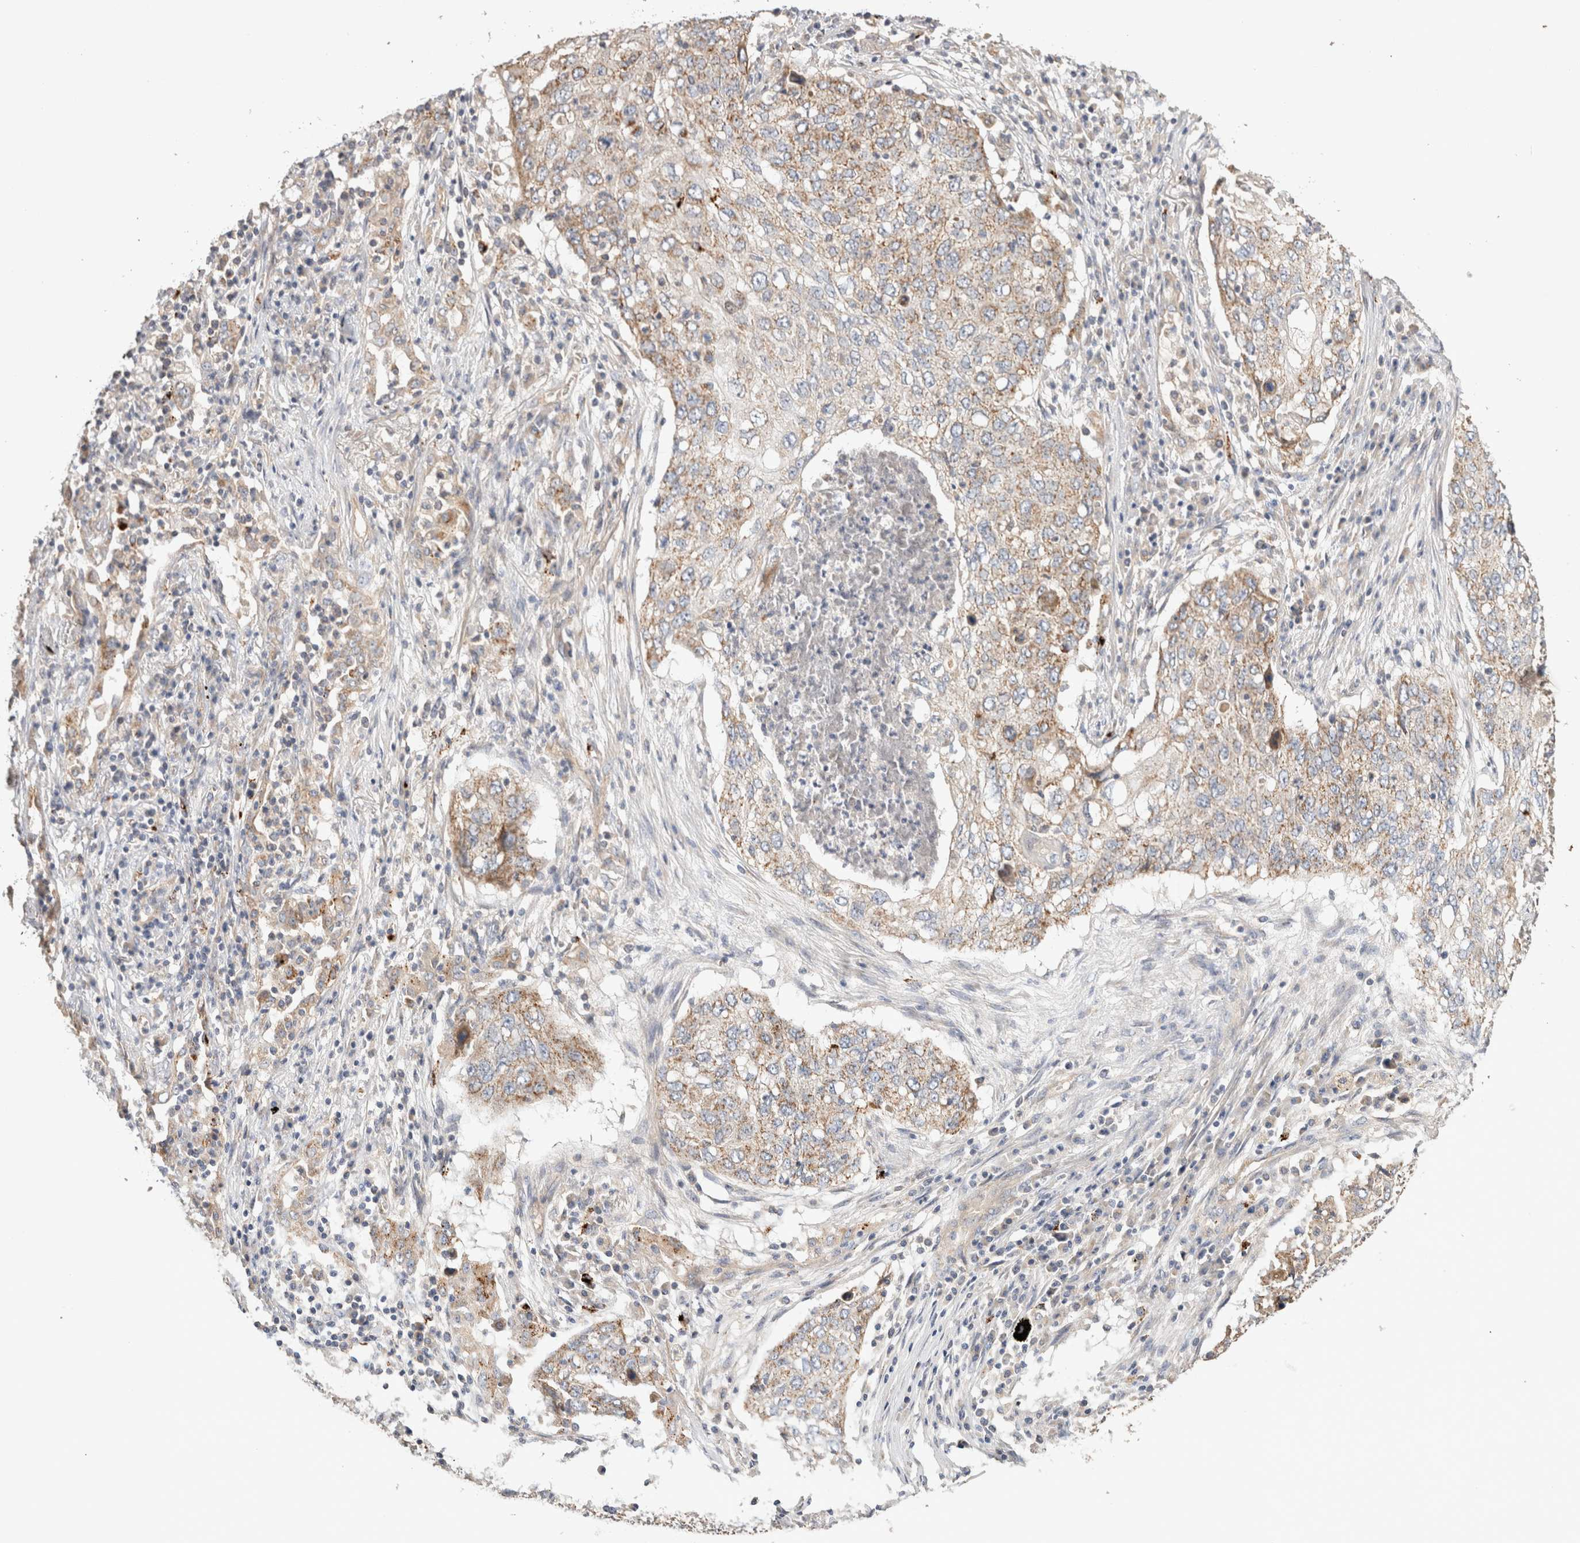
{"staining": {"intensity": "weak", "quantity": ">75%", "location": "cytoplasmic/membranous"}, "tissue": "lung cancer", "cell_type": "Tumor cells", "image_type": "cancer", "snomed": [{"axis": "morphology", "description": "Squamous cell carcinoma, NOS"}, {"axis": "topography", "description": "Lung"}], "caption": "High-power microscopy captured an immunohistochemistry photomicrograph of lung cancer, revealing weak cytoplasmic/membranous positivity in about >75% of tumor cells.", "gene": "B3GNTL1", "patient": {"sex": "female", "age": 63}}